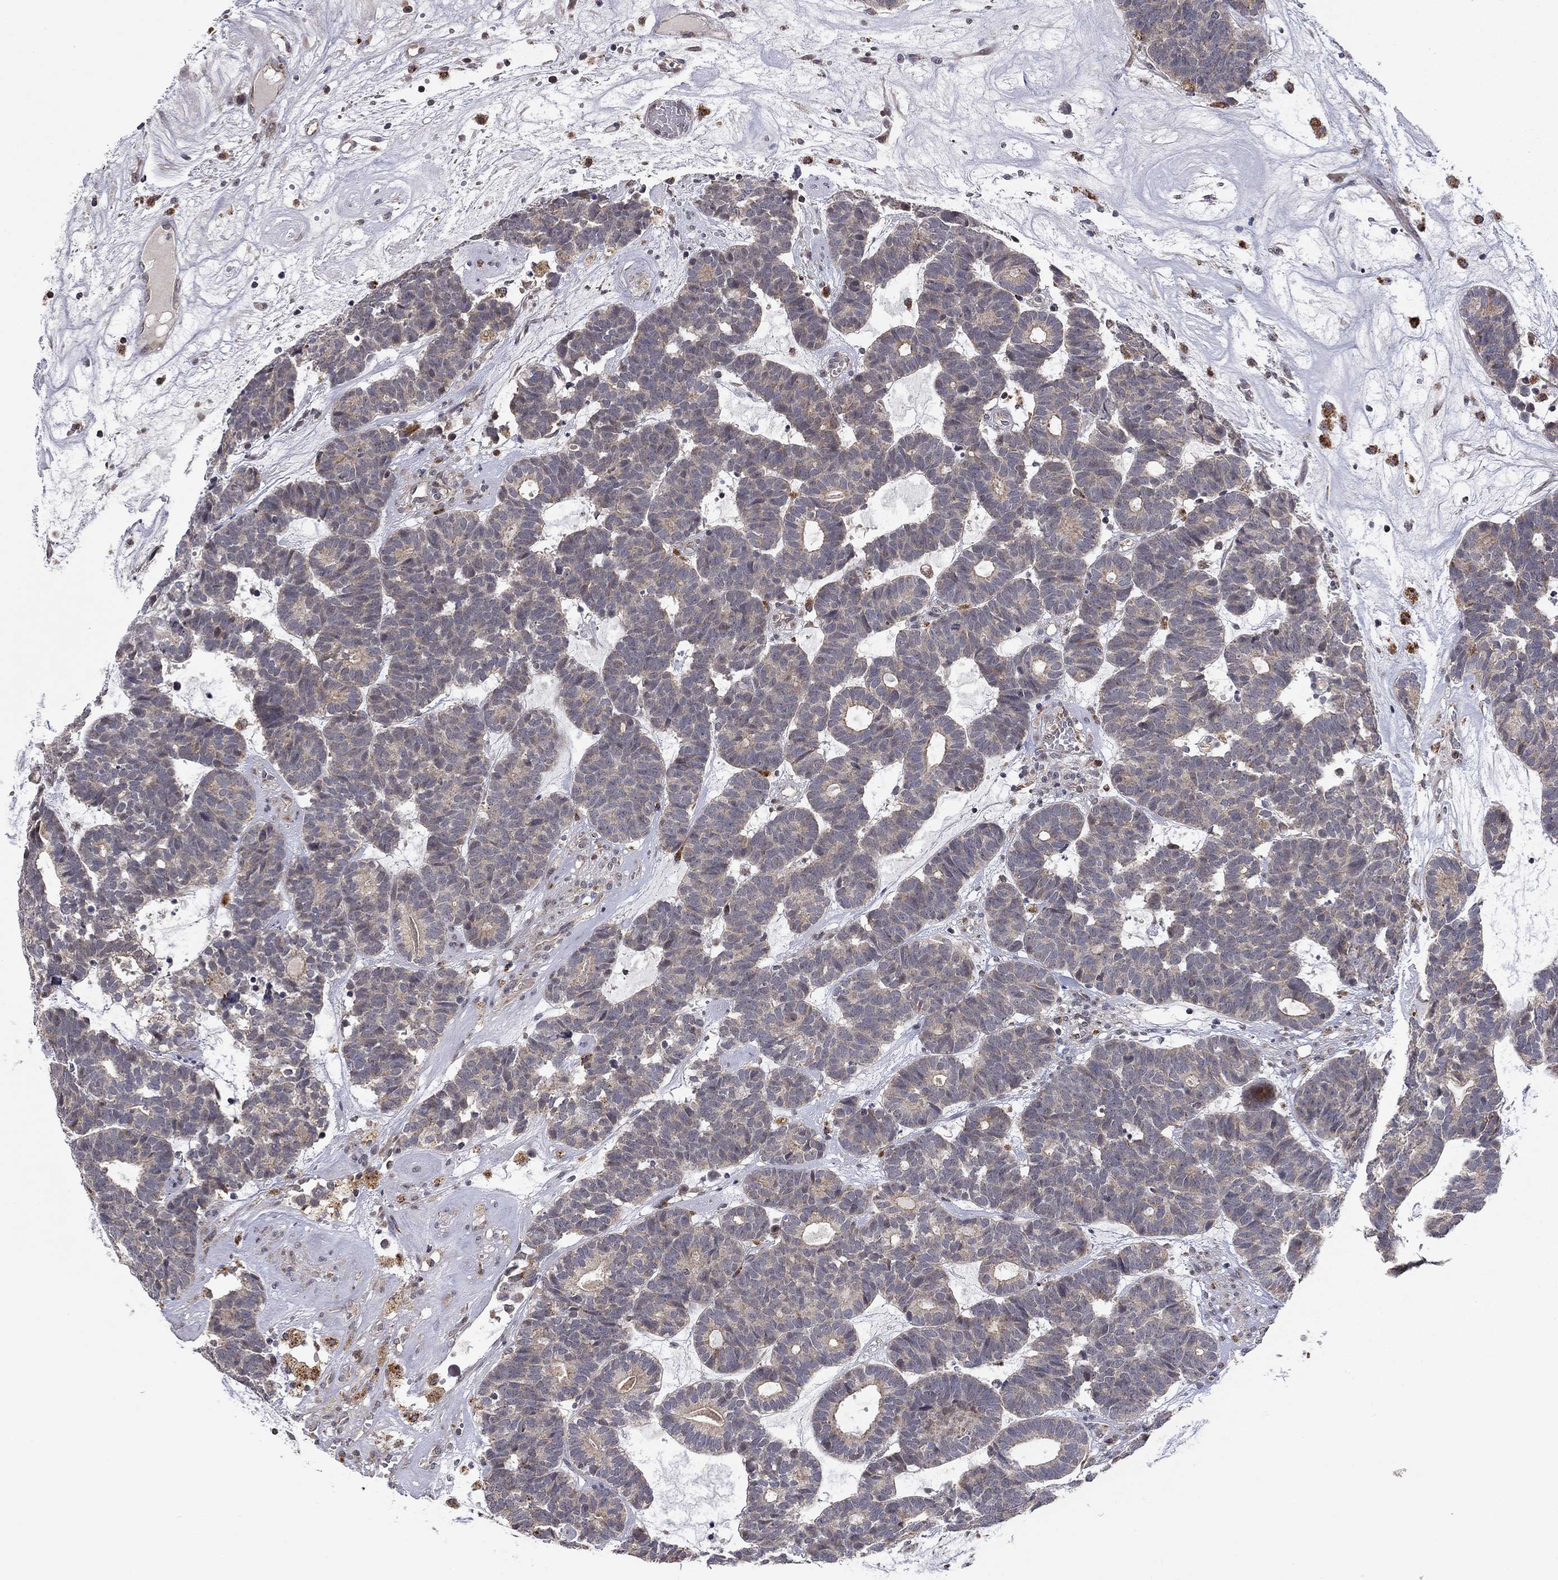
{"staining": {"intensity": "weak", "quantity": "25%-75%", "location": "cytoplasmic/membranous"}, "tissue": "head and neck cancer", "cell_type": "Tumor cells", "image_type": "cancer", "snomed": [{"axis": "morphology", "description": "Adenocarcinoma, NOS"}, {"axis": "topography", "description": "Head-Neck"}], "caption": "An immunohistochemistry micrograph of tumor tissue is shown. Protein staining in brown labels weak cytoplasmic/membranous positivity in head and neck adenocarcinoma within tumor cells.", "gene": "IDS", "patient": {"sex": "female", "age": 81}}